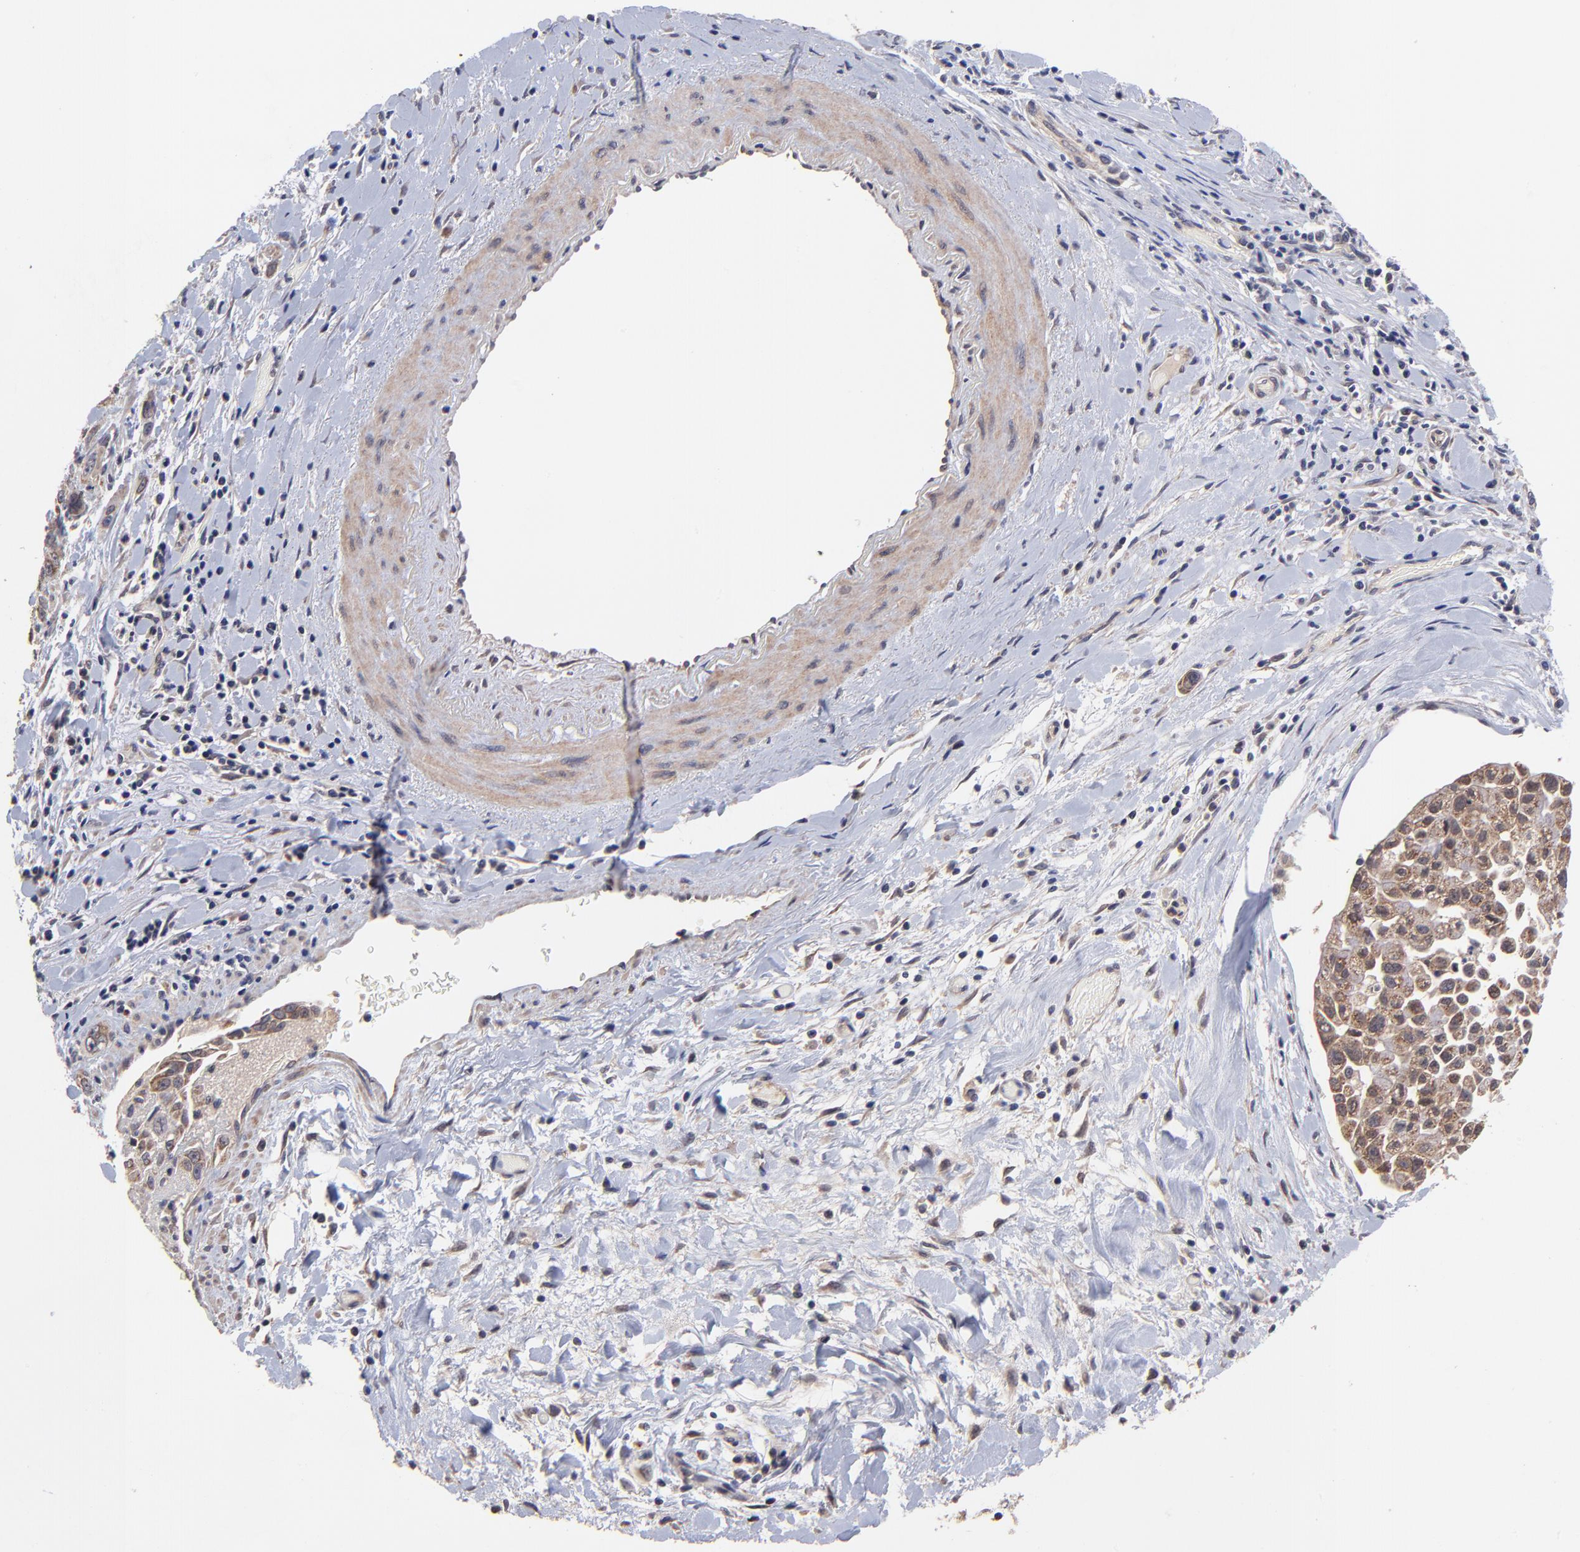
{"staining": {"intensity": "moderate", "quantity": ">75%", "location": "cytoplasmic/membranous"}, "tissue": "pancreatic cancer", "cell_type": "Tumor cells", "image_type": "cancer", "snomed": [{"axis": "morphology", "description": "Adenocarcinoma, NOS"}, {"axis": "topography", "description": "Pancreas"}], "caption": "A medium amount of moderate cytoplasmic/membranous expression is appreciated in approximately >75% of tumor cells in pancreatic adenocarcinoma tissue.", "gene": "BAIAP2L2", "patient": {"sex": "female", "age": 52}}